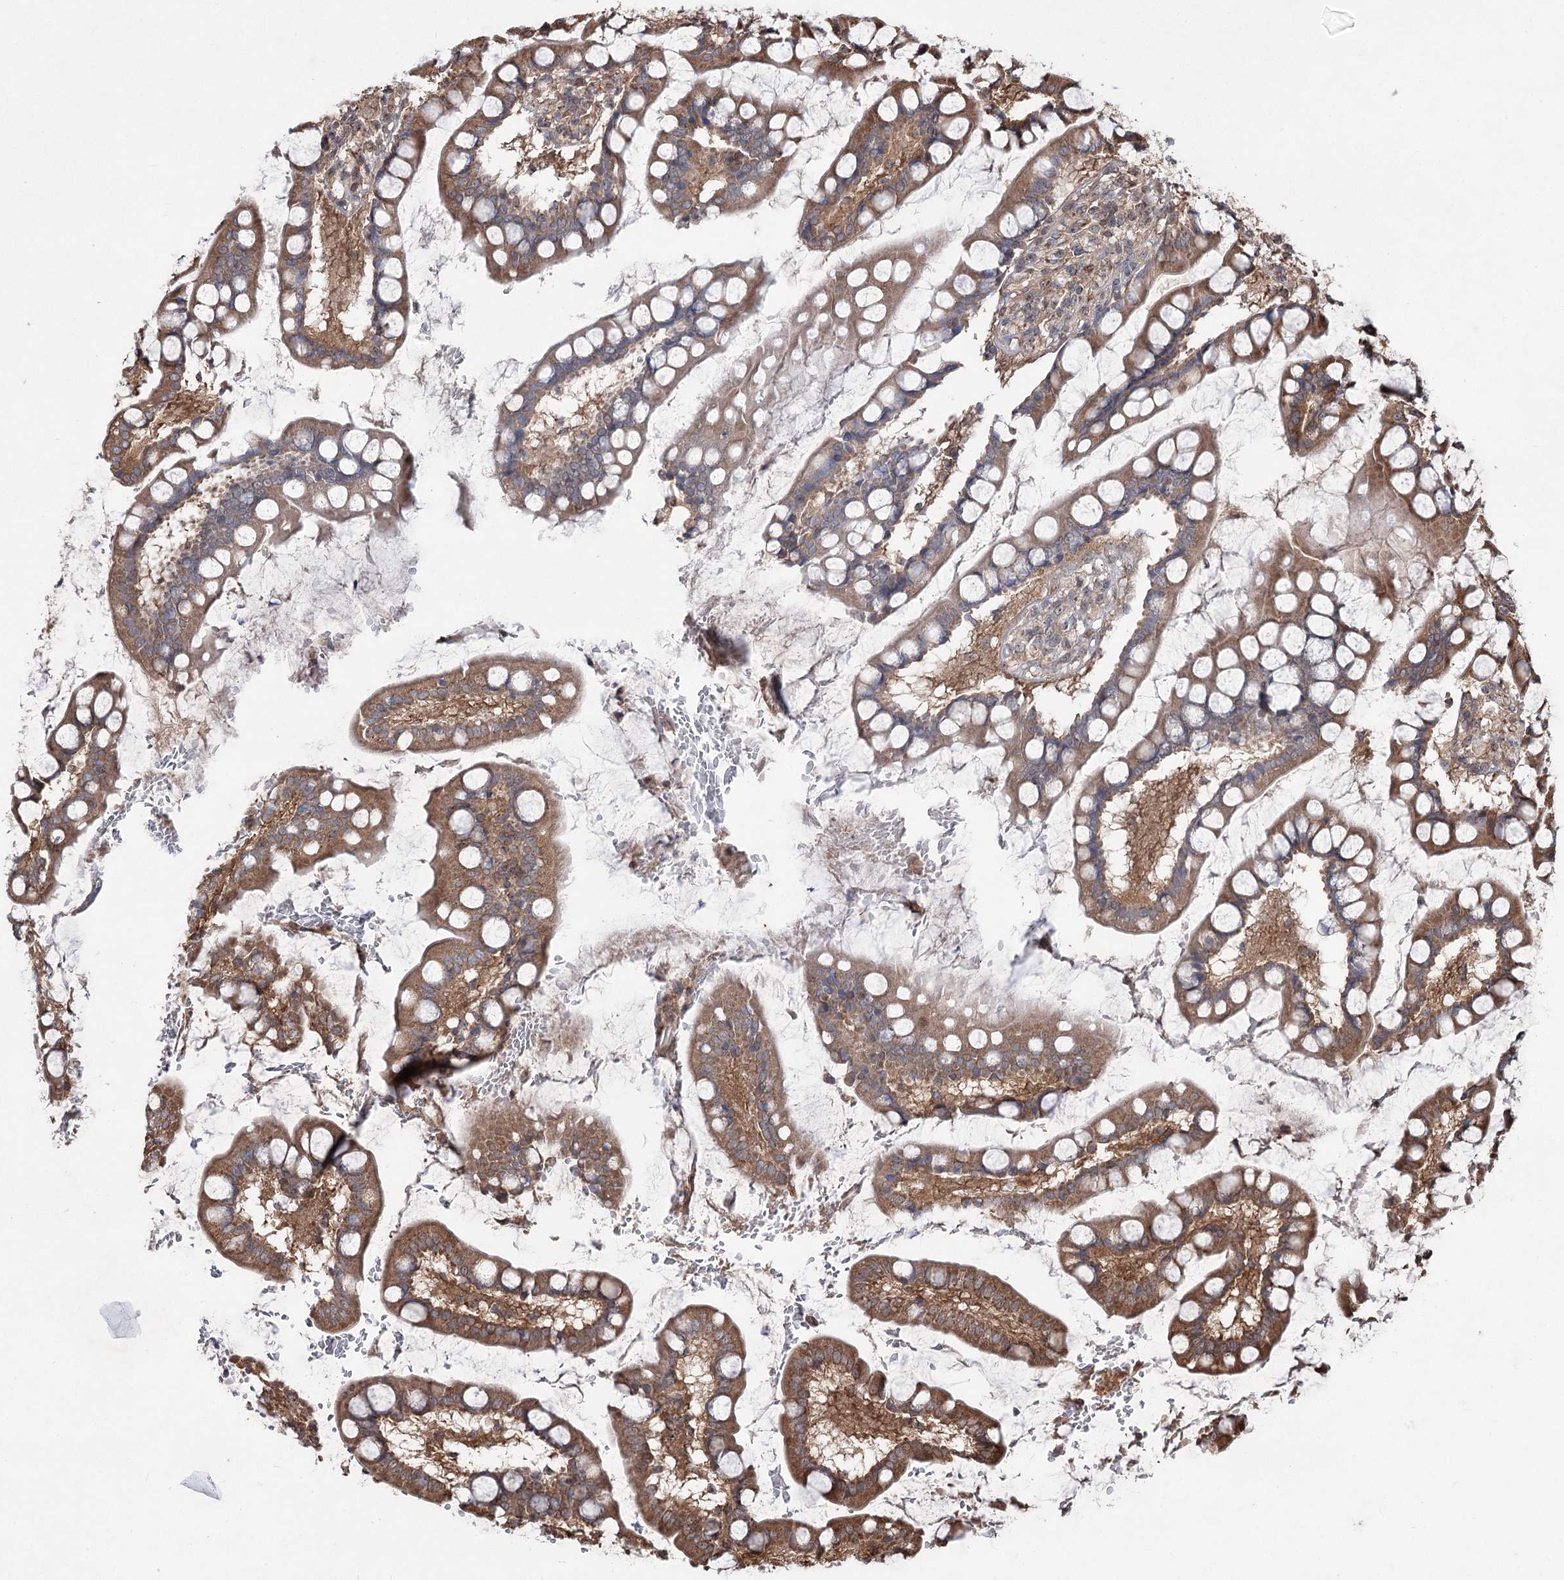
{"staining": {"intensity": "moderate", "quantity": ">75%", "location": "cytoplasmic/membranous"}, "tissue": "small intestine", "cell_type": "Glandular cells", "image_type": "normal", "snomed": [{"axis": "morphology", "description": "Normal tissue, NOS"}, {"axis": "topography", "description": "Small intestine"}], "caption": "Immunohistochemistry (IHC) micrograph of normal small intestine: human small intestine stained using immunohistochemistry (IHC) displays medium levels of moderate protein expression localized specifically in the cytoplasmic/membranous of glandular cells, appearing as a cytoplasmic/membranous brown color.", "gene": "SERINC5", "patient": {"sex": "male", "age": 52}}